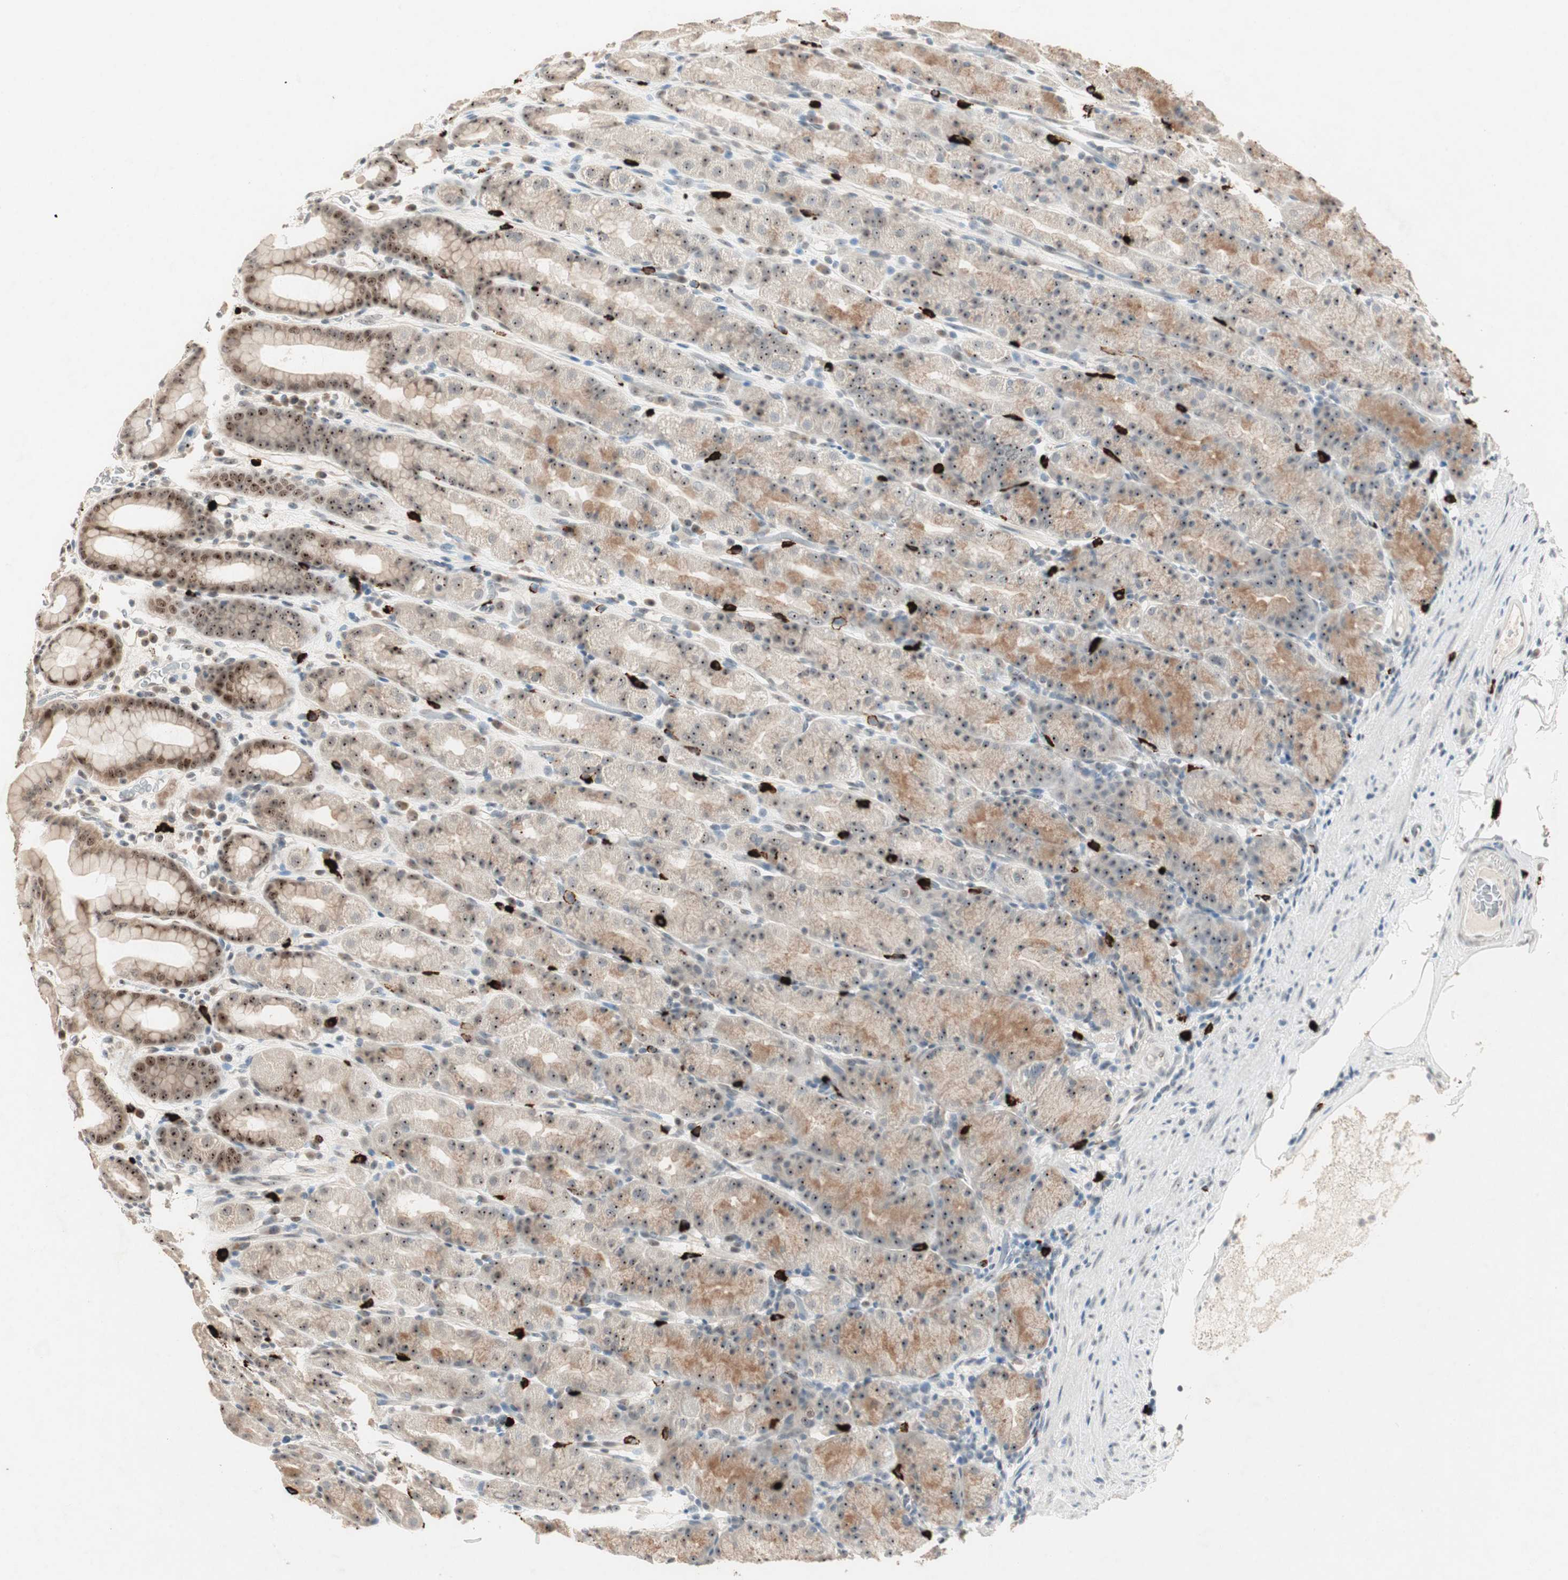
{"staining": {"intensity": "moderate", "quantity": ">75%", "location": "cytoplasmic/membranous,nuclear"}, "tissue": "stomach", "cell_type": "Glandular cells", "image_type": "normal", "snomed": [{"axis": "morphology", "description": "Normal tissue, NOS"}, {"axis": "topography", "description": "Stomach, upper"}], "caption": "Immunohistochemistry (IHC) image of benign stomach stained for a protein (brown), which exhibits medium levels of moderate cytoplasmic/membranous,nuclear positivity in about >75% of glandular cells.", "gene": "ETV4", "patient": {"sex": "male", "age": 68}}